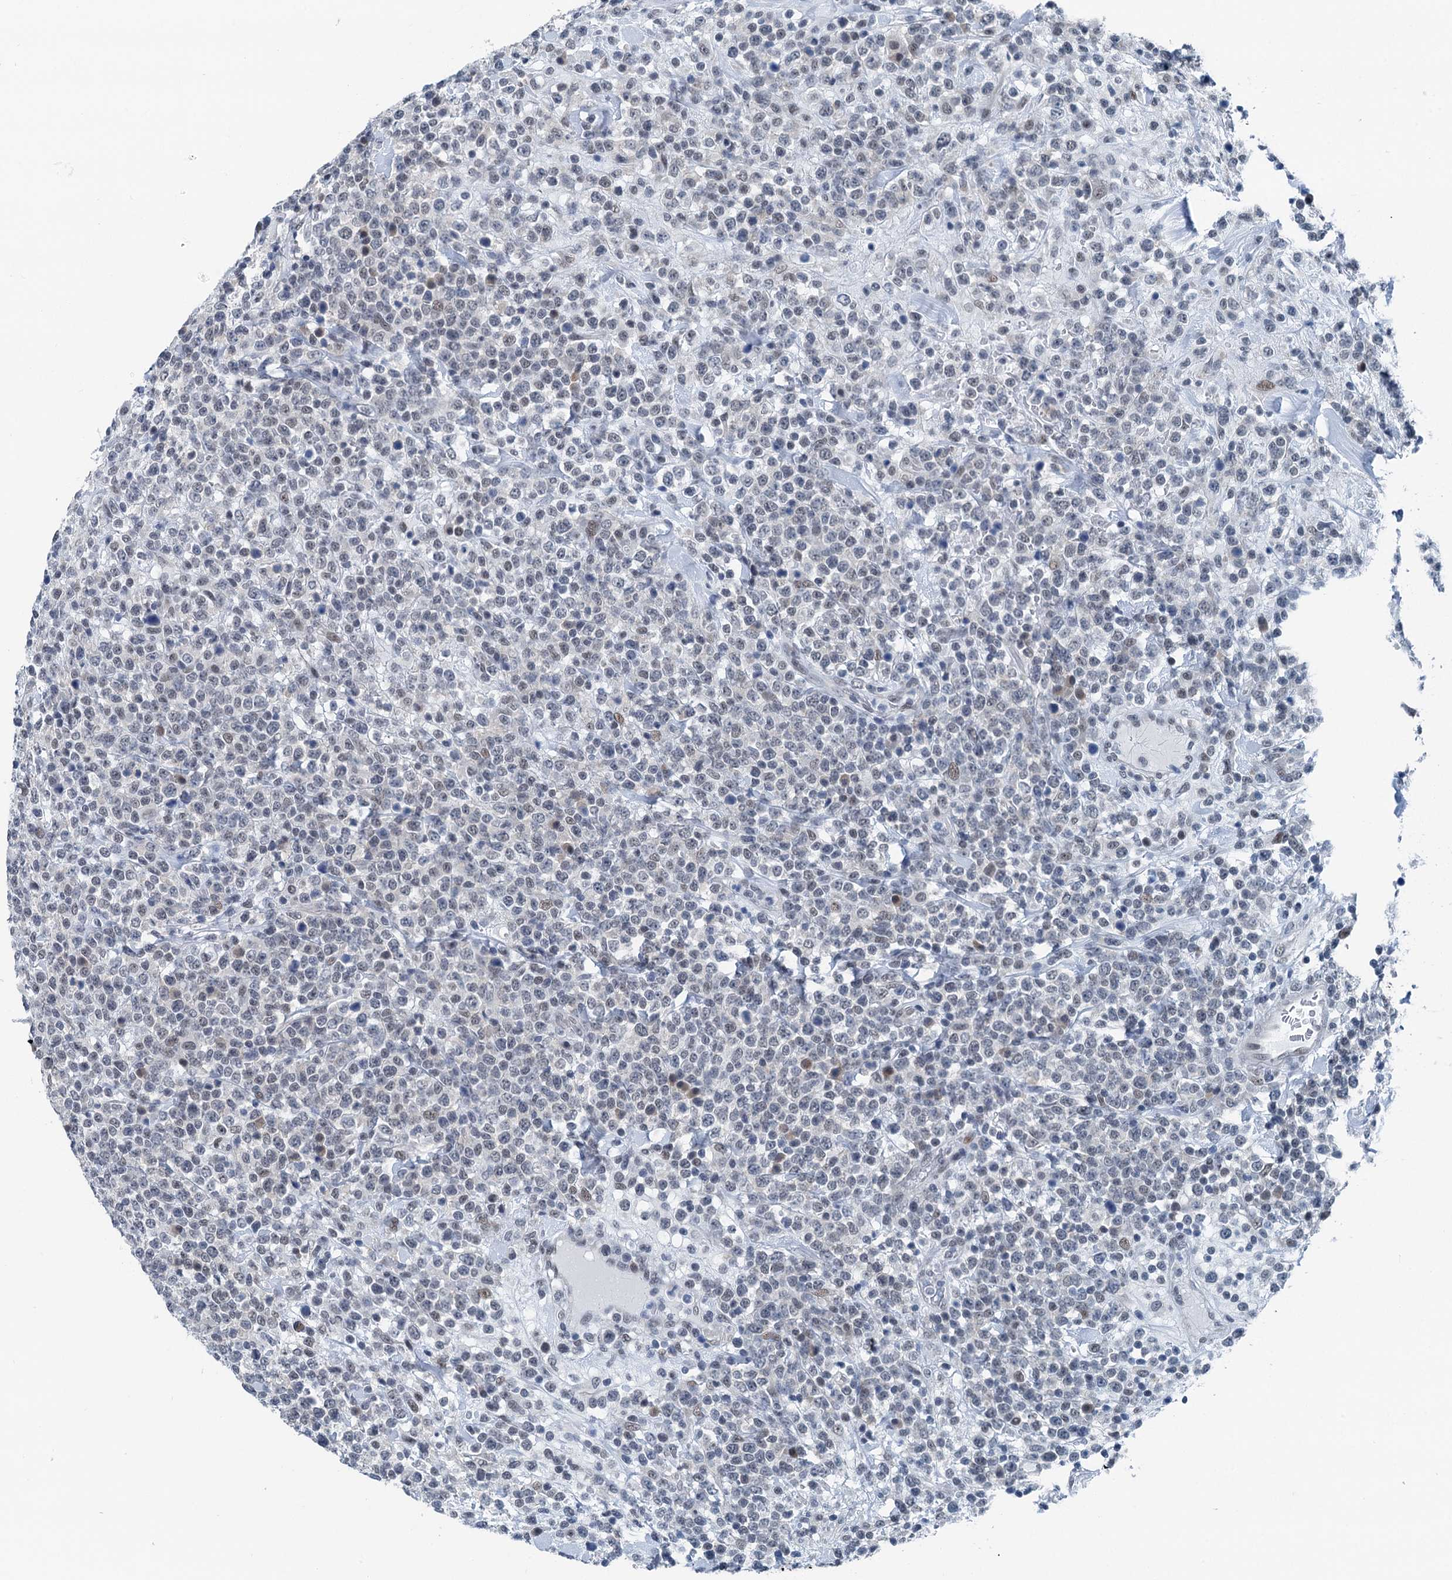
{"staining": {"intensity": "weak", "quantity": "<25%", "location": "nuclear"}, "tissue": "lymphoma", "cell_type": "Tumor cells", "image_type": "cancer", "snomed": [{"axis": "morphology", "description": "Malignant lymphoma, non-Hodgkin's type, High grade"}, {"axis": "topography", "description": "Colon"}], "caption": "A micrograph of lymphoma stained for a protein displays no brown staining in tumor cells.", "gene": "TRPT1", "patient": {"sex": "female", "age": 53}}